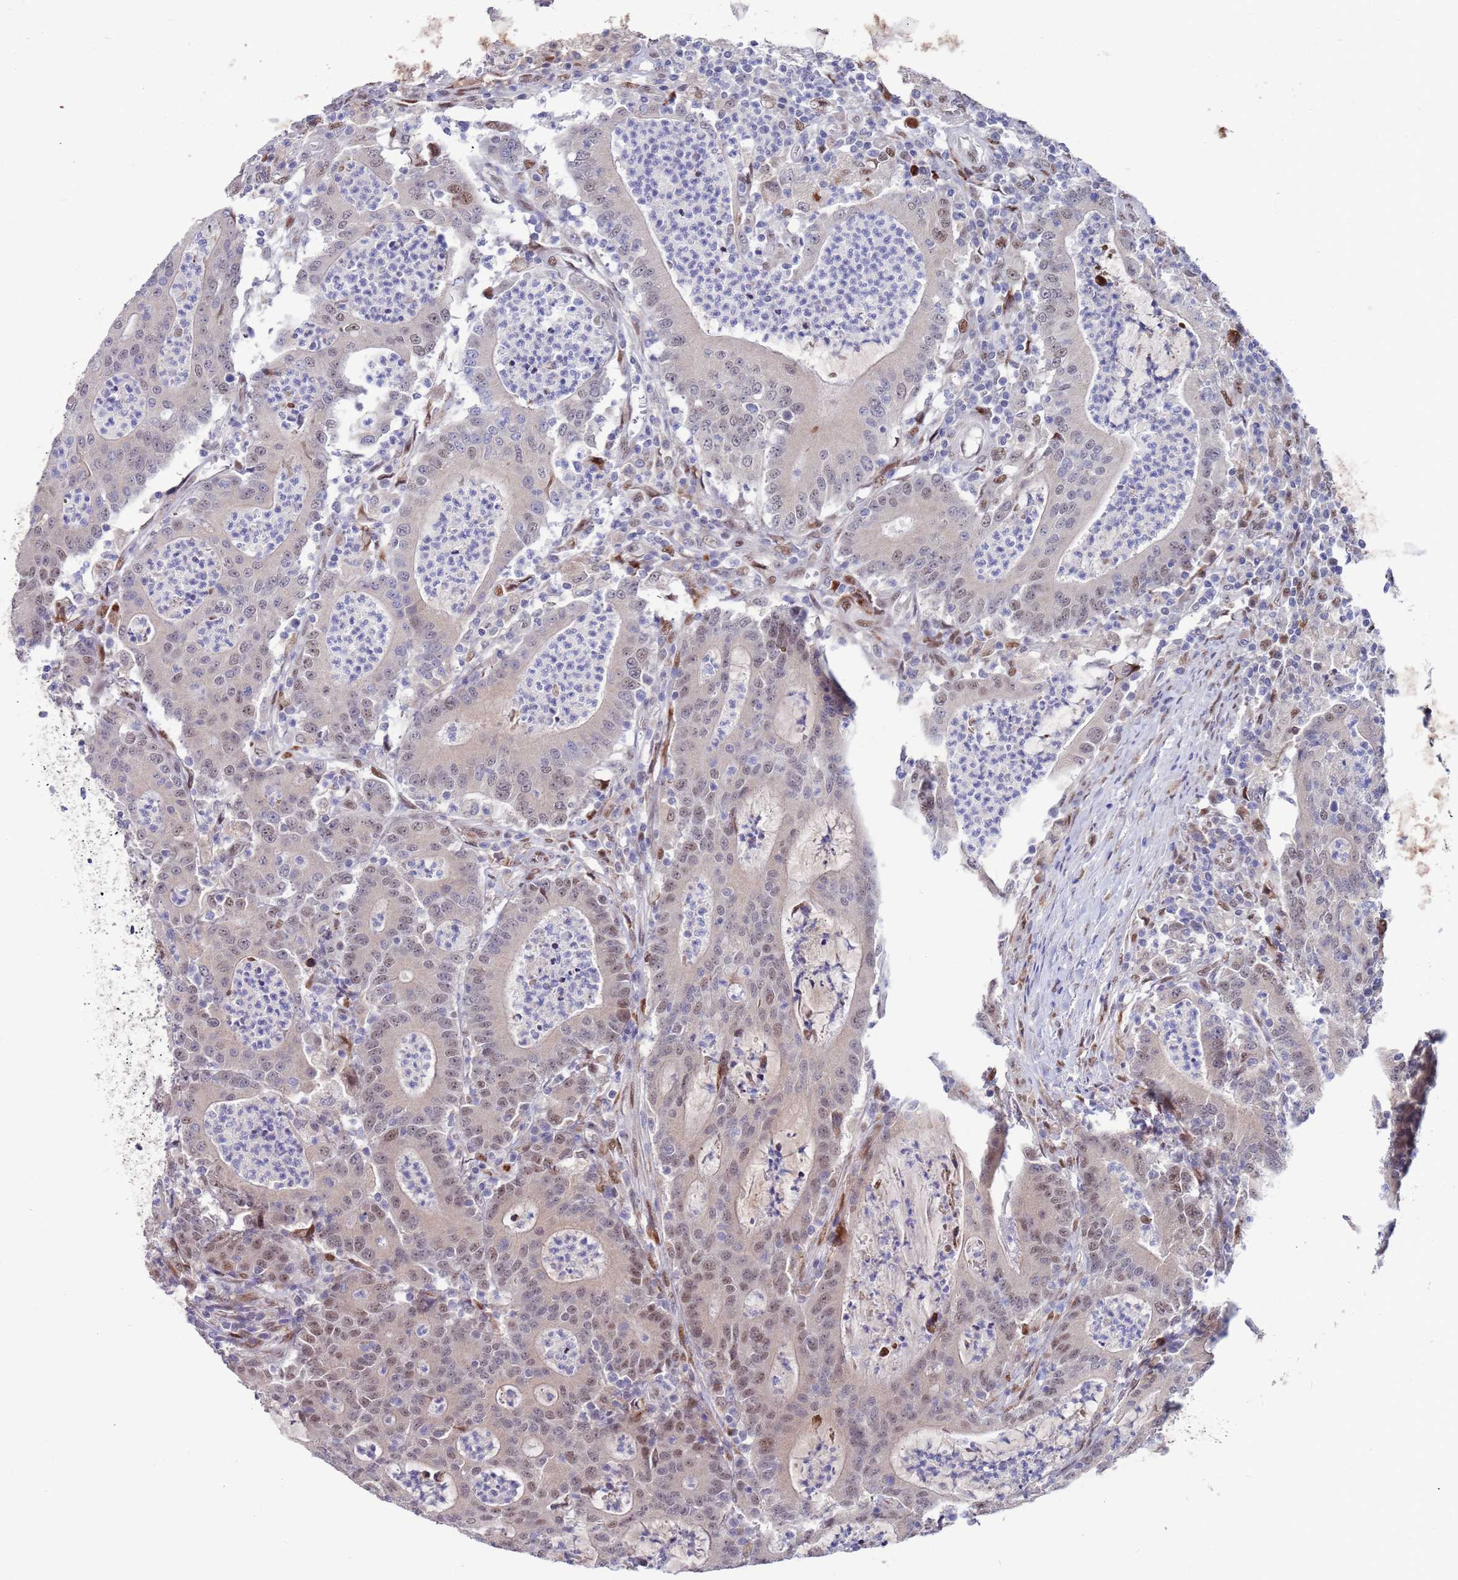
{"staining": {"intensity": "weak", "quantity": "25%-75%", "location": "nuclear"}, "tissue": "colorectal cancer", "cell_type": "Tumor cells", "image_type": "cancer", "snomed": [{"axis": "morphology", "description": "Adenocarcinoma, NOS"}, {"axis": "topography", "description": "Colon"}], "caption": "Colorectal cancer (adenocarcinoma) stained with immunohistochemistry (IHC) demonstrates weak nuclear positivity in about 25%-75% of tumor cells.", "gene": "FBXO27", "patient": {"sex": "male", "age": 83}}